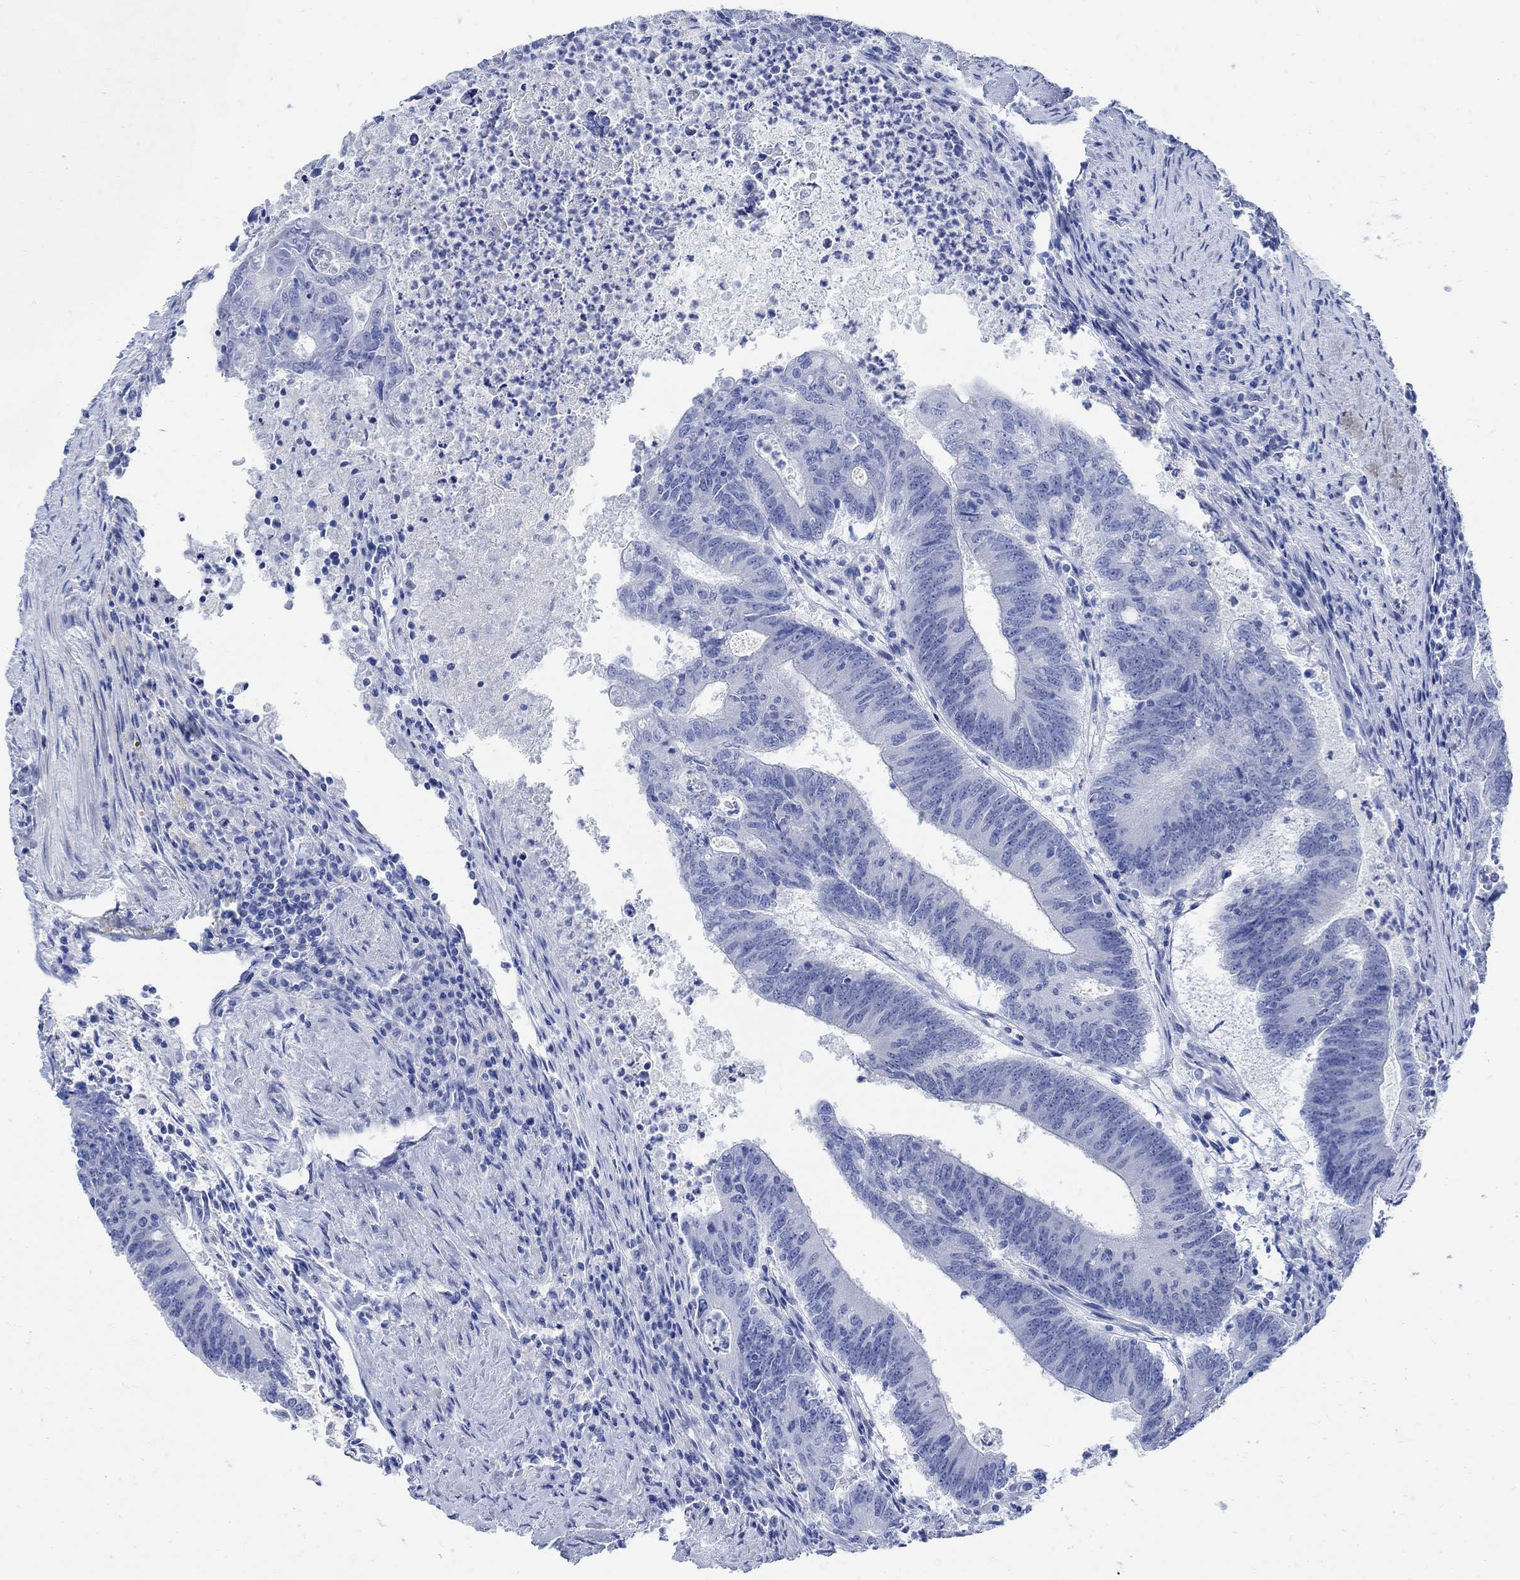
{"staining": {"intensity": "negative", "quantity": "none", "location": "none"}, "tissue": "colorectal cancer", "cell_type": "Tumor cells", "image_type": "cancer", "snomed": [{"axis": "morphology", "description": "Adenocarcinoma, NOS"}, {"axis": "topography", "description": "Colon"}], "caption": "DAB immunohistochemical staining of human colorectal adenocarcinoma shows no significant staining in tumor cells.", "gene": "CAMK2N1", "patient": {"sex": "female", "age": 70}}